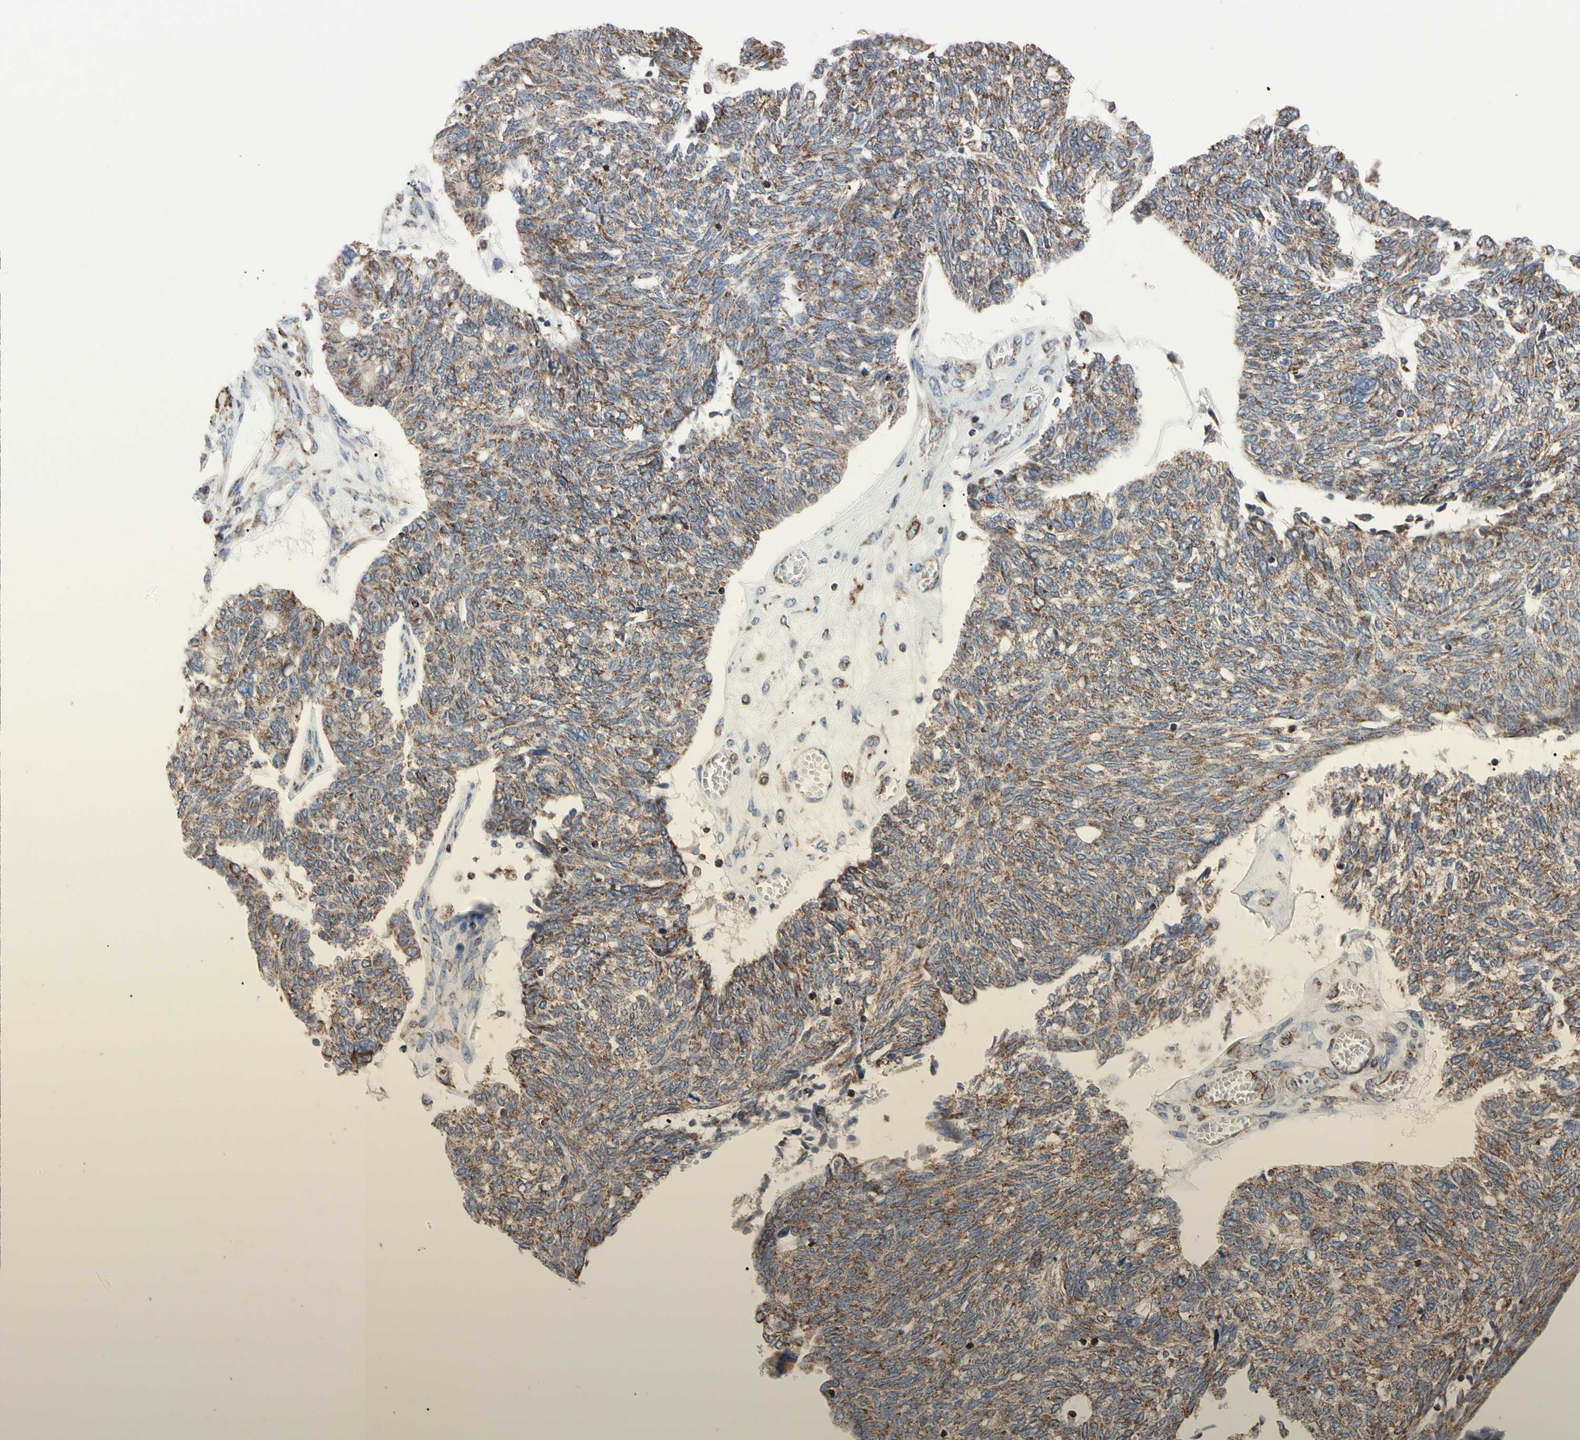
{"staining": {"intensity": "moderate", "quantity": ">75%", "location": "cytoplasmic/membranous"}, "tissue": "ovarian cancer", "cell_type": "Tumor cells", "image_type": "cancer", "snomed": [{"axis": "morphology", "description": "Cystadenocarcinoma, serous, NOS"}, {"axis": "topography", "description": "Ovary"}], "caption": "This photomicrograph shows immunohistochemistry staining of human ovarian cancer, with medium moderate cytoplasmic/membranous positivity in about >75% of tumor cells.", "gene": "FAM110B", "patient": {"sex": "female", "age": 79}}